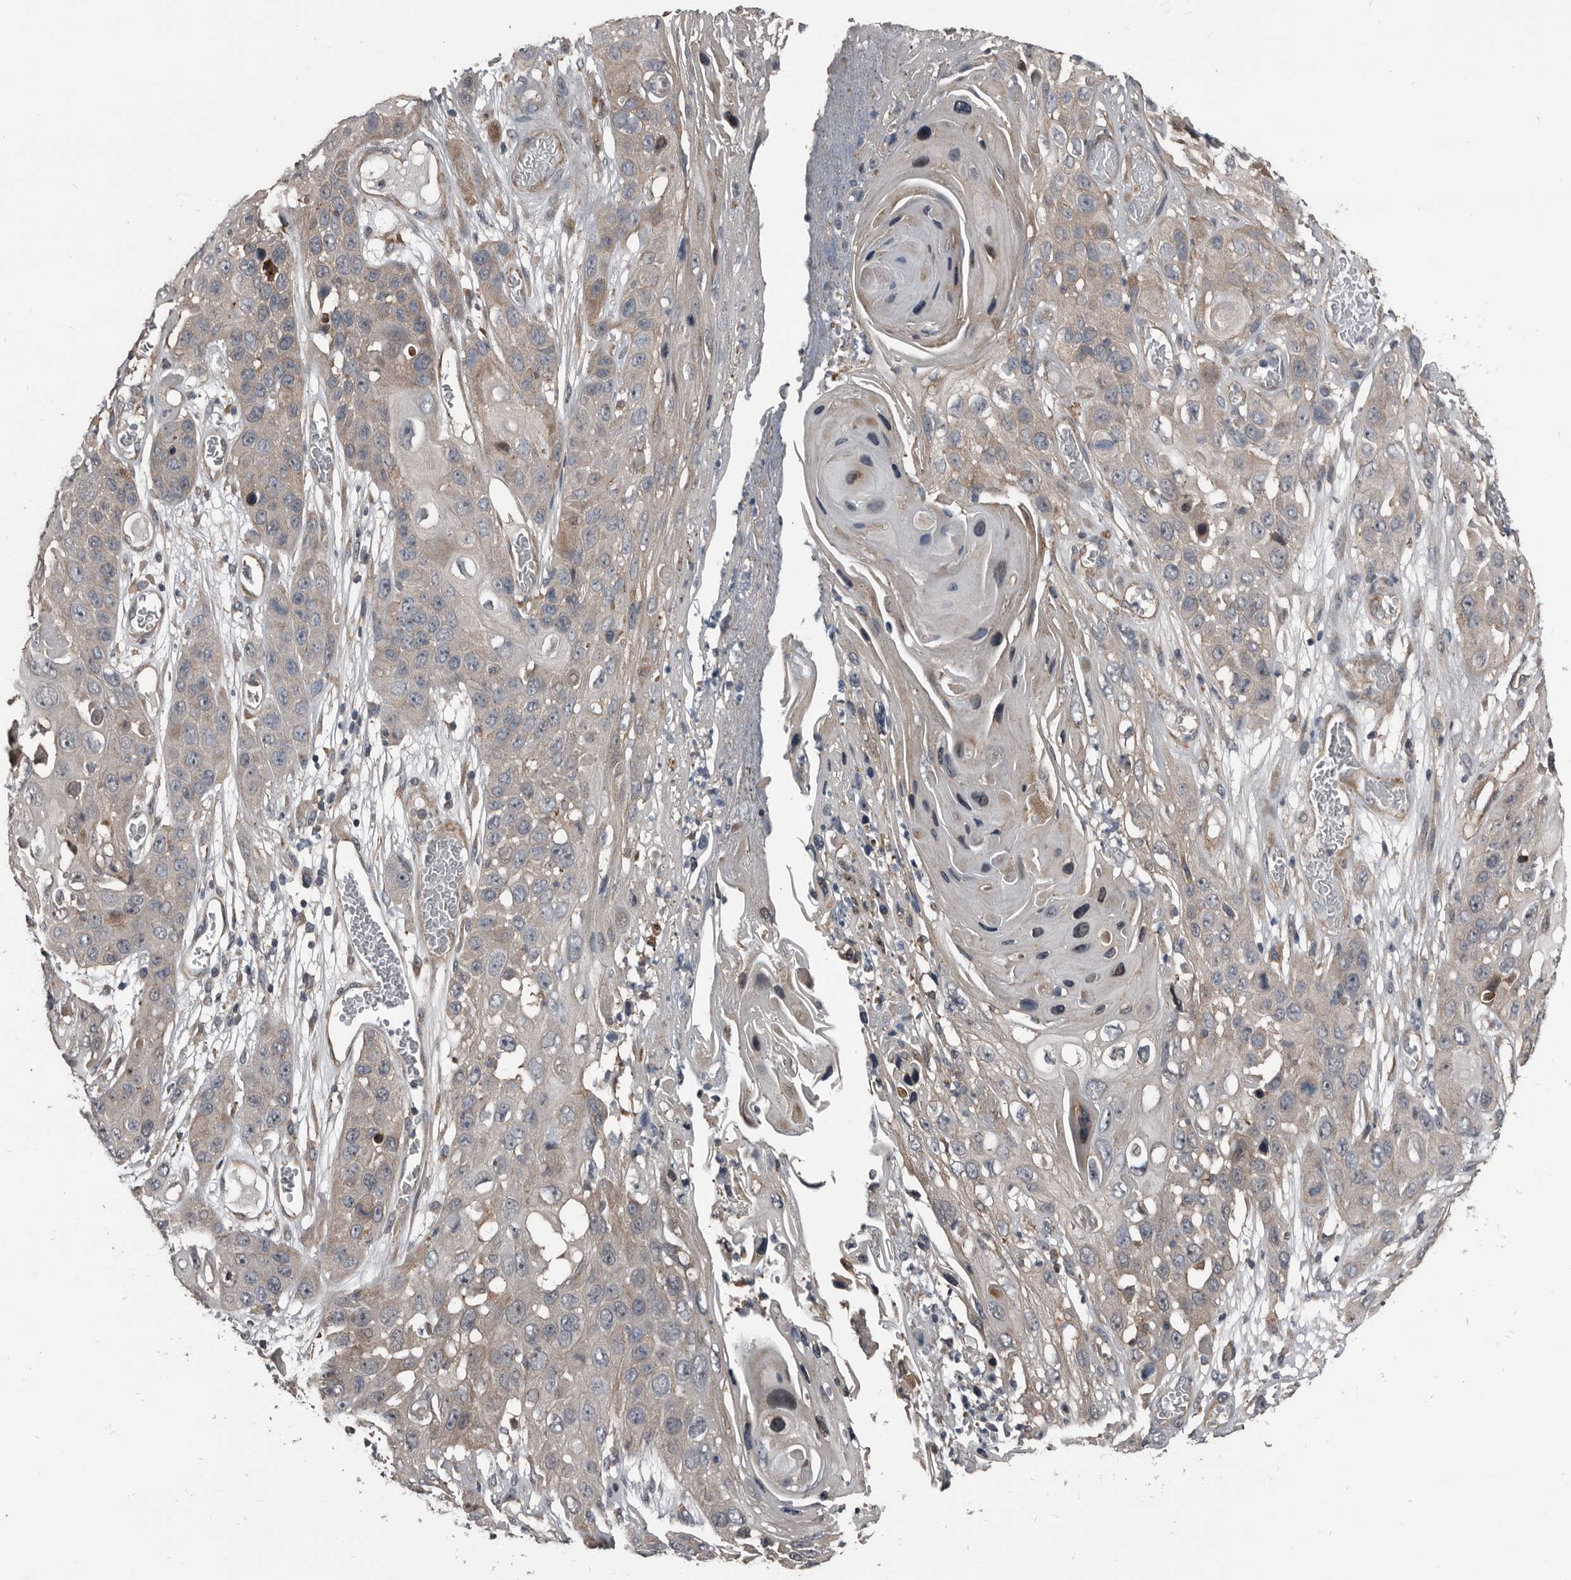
{"staining": {"intensity": "weak", "quantity": "<25%", "location": "cytoplasmic/membranous"}, "tissue": "skin cancer", "cell_type": "Tumor cells", "image_type": "cancer", "snomed": [{"axis": "morphology", "description": "Squamous cell carcinoma, NOS"}, {"axis": "topography", "description": "Skin"}], "caption": "The photomicrograph demonstrates no staining of tumor cells in skin cancer (squamous cell carcinoma).", "gene": "DHPS", "patient": {"sex": "male", "age": 55}}